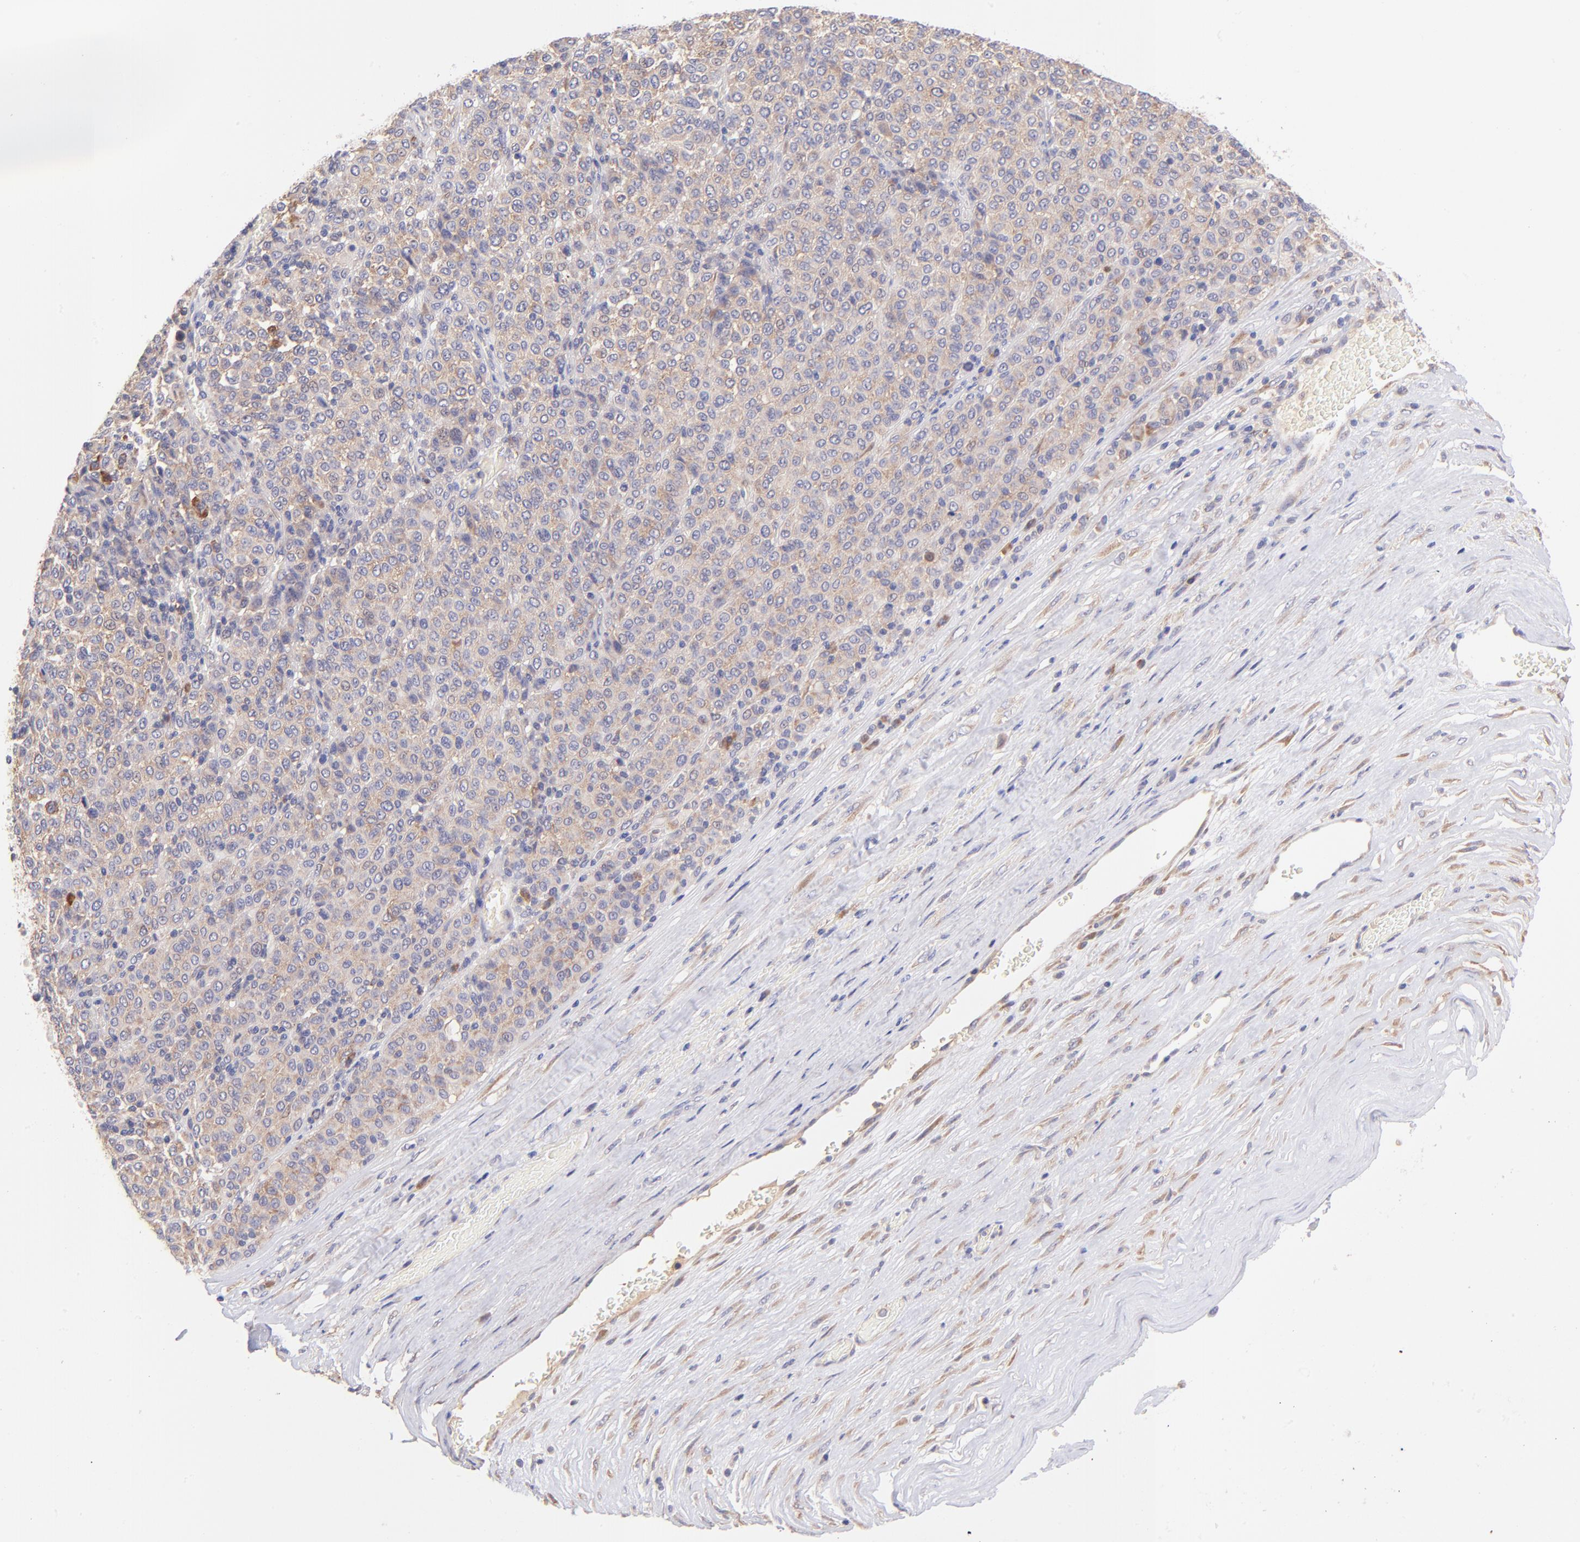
{"staining": {"intensity": "moderate", "quantity": ">75%", "location": "cytoplasmic/membranous"}, "tissue": "melanoma", "cell_type": "Tumor cells", "image_type": "cancer", "snomed": [{"axis": "morphology", "description": "Malignant melanoma, Metastatic site"}, {"axis": "topography", "description": "Pancreas"}], "caption": "Human melanoma stained with a protein marker demonstrates moderate staining in tumor cells.", "gene": "RPL11", "patient": {"sex": "female", "age": 30}}